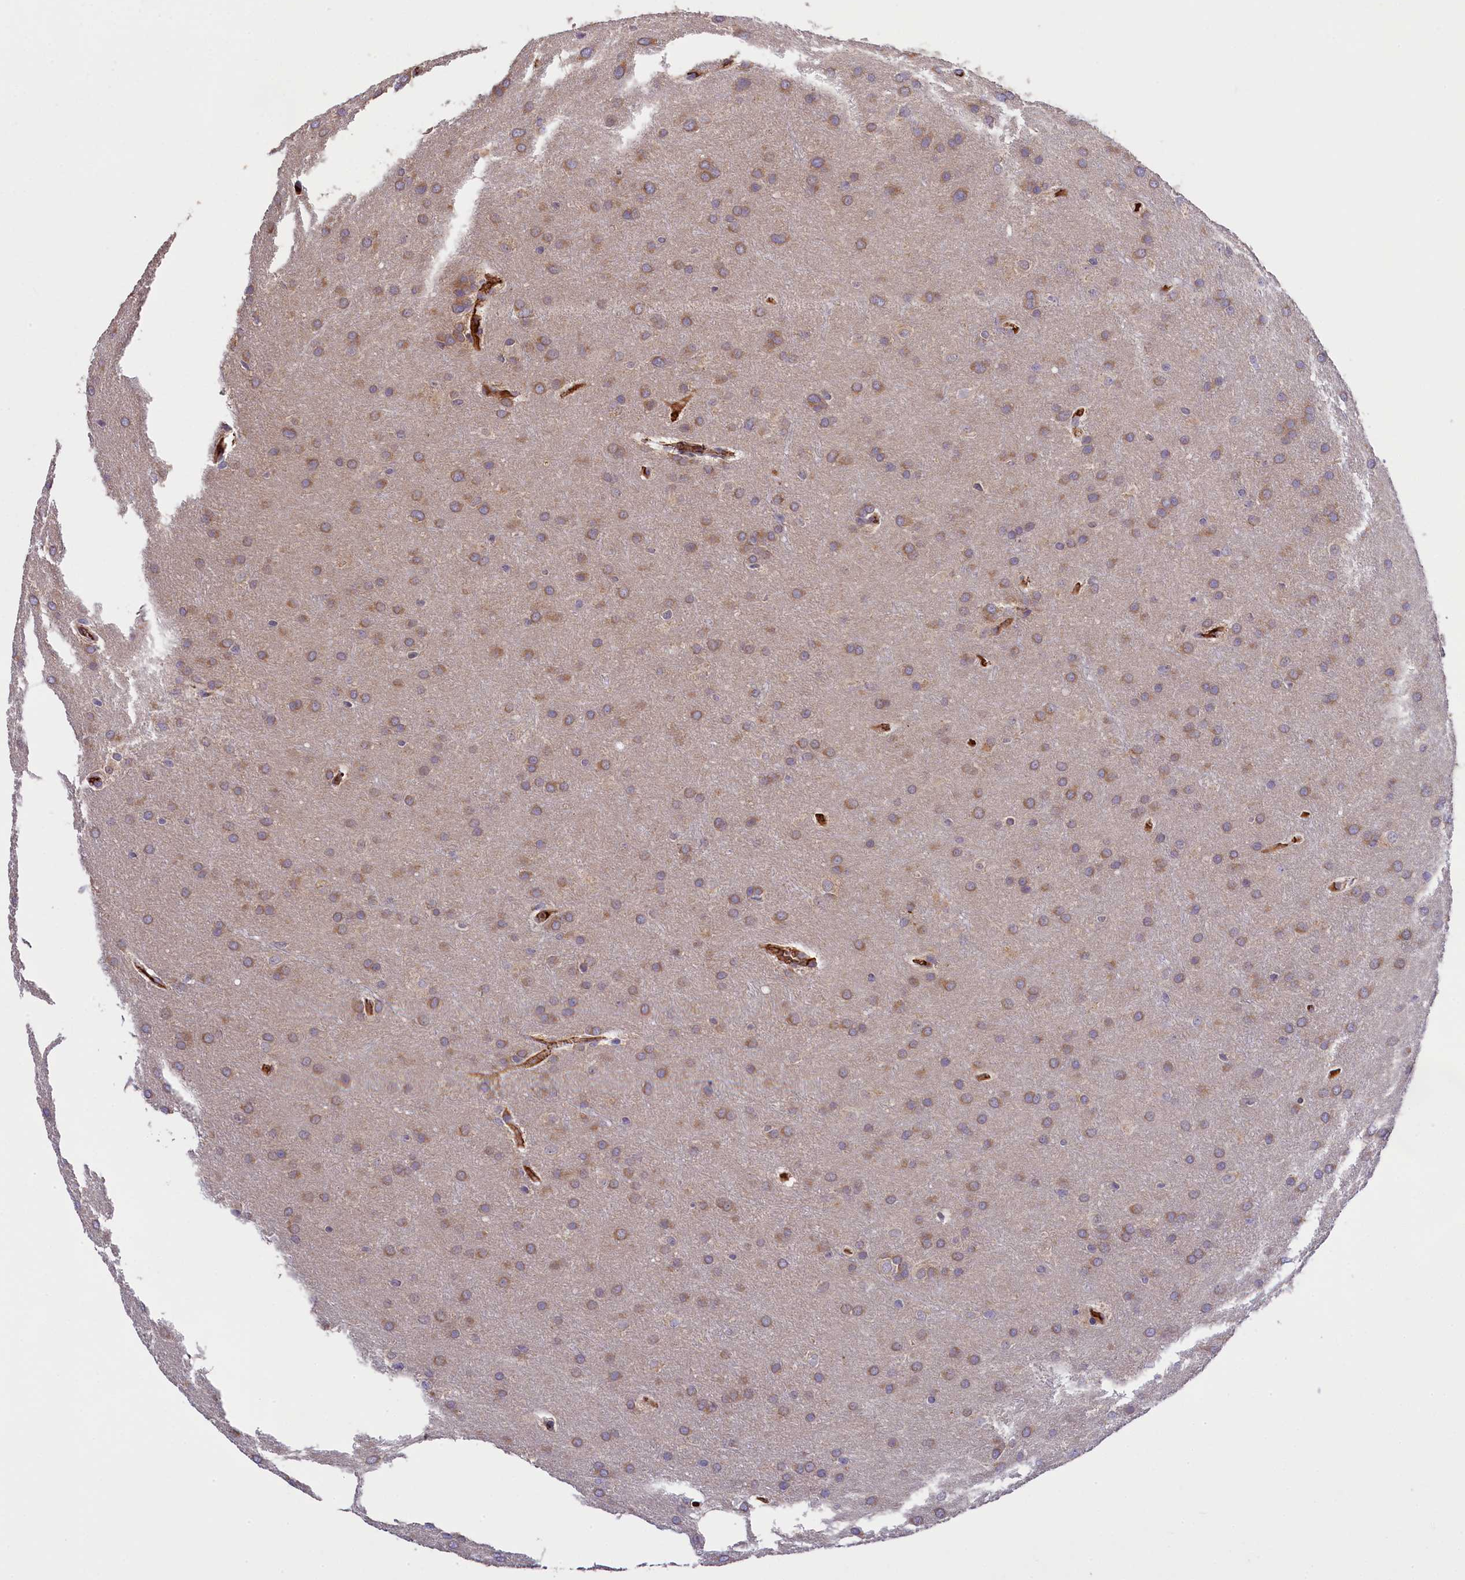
{"staining": {"intensity": "moderate", "quantity": ">75%", "location": "cytoplasmic/membranous"}, "tissue": "glioma", "cell_type": "Tumor cells", "image_type": "cancer", "snomed": [{"axis": "morphology", "description": "Glioma, malignant, Low grade"}, {"axis": "topography", "description": "Brain"}], "caption": "Immunohistochemical staining of human glioma shows medium levels of moderate cytoplasmic/membranous protein staining in about >75% of tumor cells.", "gene": "PHAF1", "patient": {"sex": "female", "age": 32}}